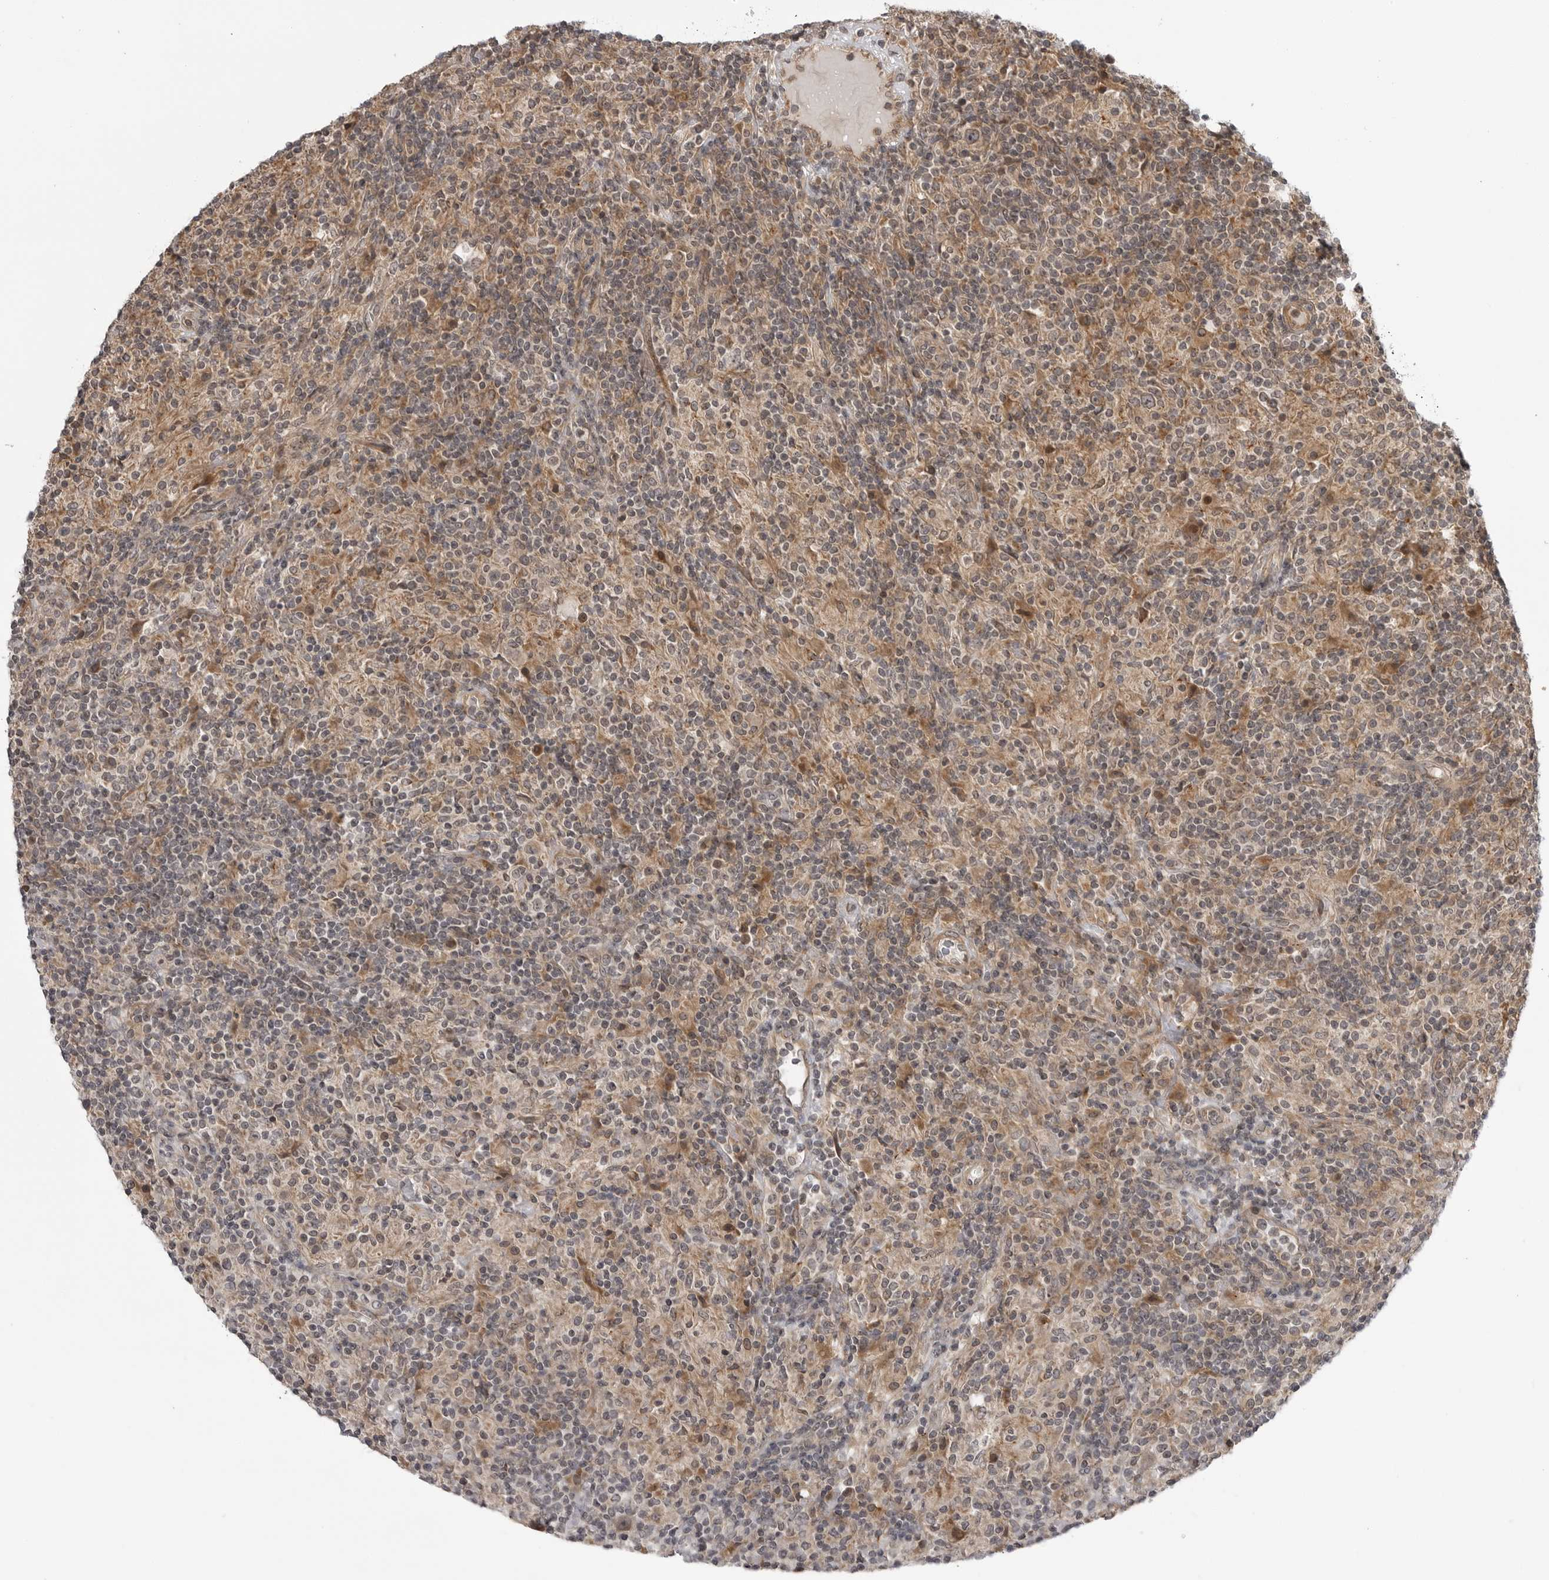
{"staining": {"intensity": "negative", "quantity": "none", "location": "none"}, "tissue": "lymphoma", "cell_type": "Tumor cells", "image_type": "cancer", "snomed": [{"axis": "morphology", "description": "Hodgkin's disease, NOS"}, {"axis": "topography", "description": "Lymph node"}], "caption": "IHC image of neoplastic tissue: human lymphoma stained with DAB exhibits no significant protein expression in tumor cells.", "gene": "LRRC45", "patient": {"sex": "male", "age": 70}}